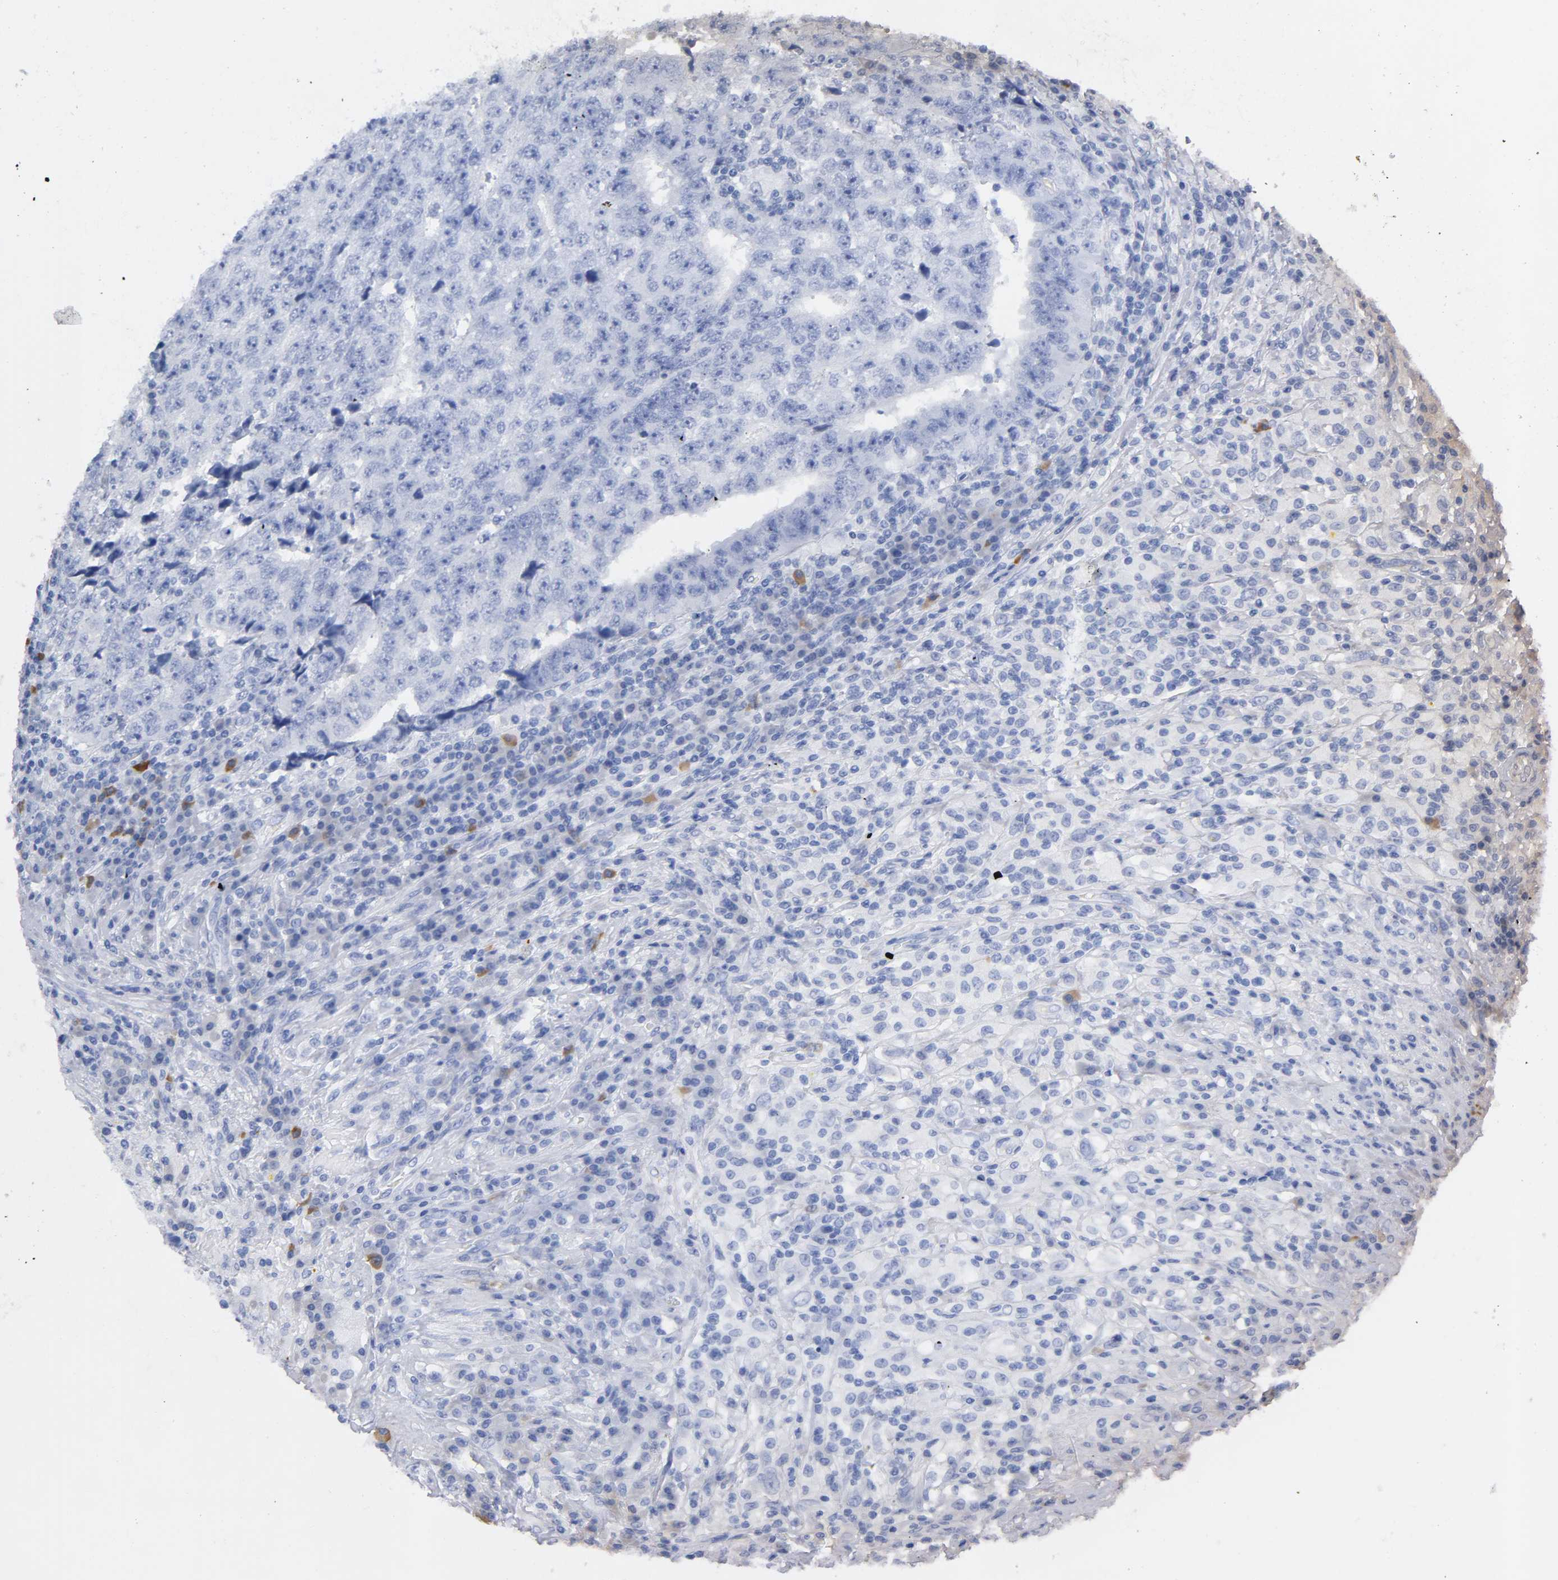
{"staining": {"intensity": "negative", "quantity": "none", "location": "none"}, "tissue": "testis cancer", "cell_type": "Tumor cells", "image_type": "cancer", "snomed": [{"axis": "morphology", "description": "Necrosis, NOS"}, {"axis": "morphology", "description": "Carcinoma, Embryonal, NOS"}, {"axis": "topography", "description": "Testis"}], "caption": "Testis cancer stained for a protein using immunohistochemistry (IHC) reveals no positivity tumor cells.", "gene": "RPS29", "patient": {"sex": "male", "age": 19}}